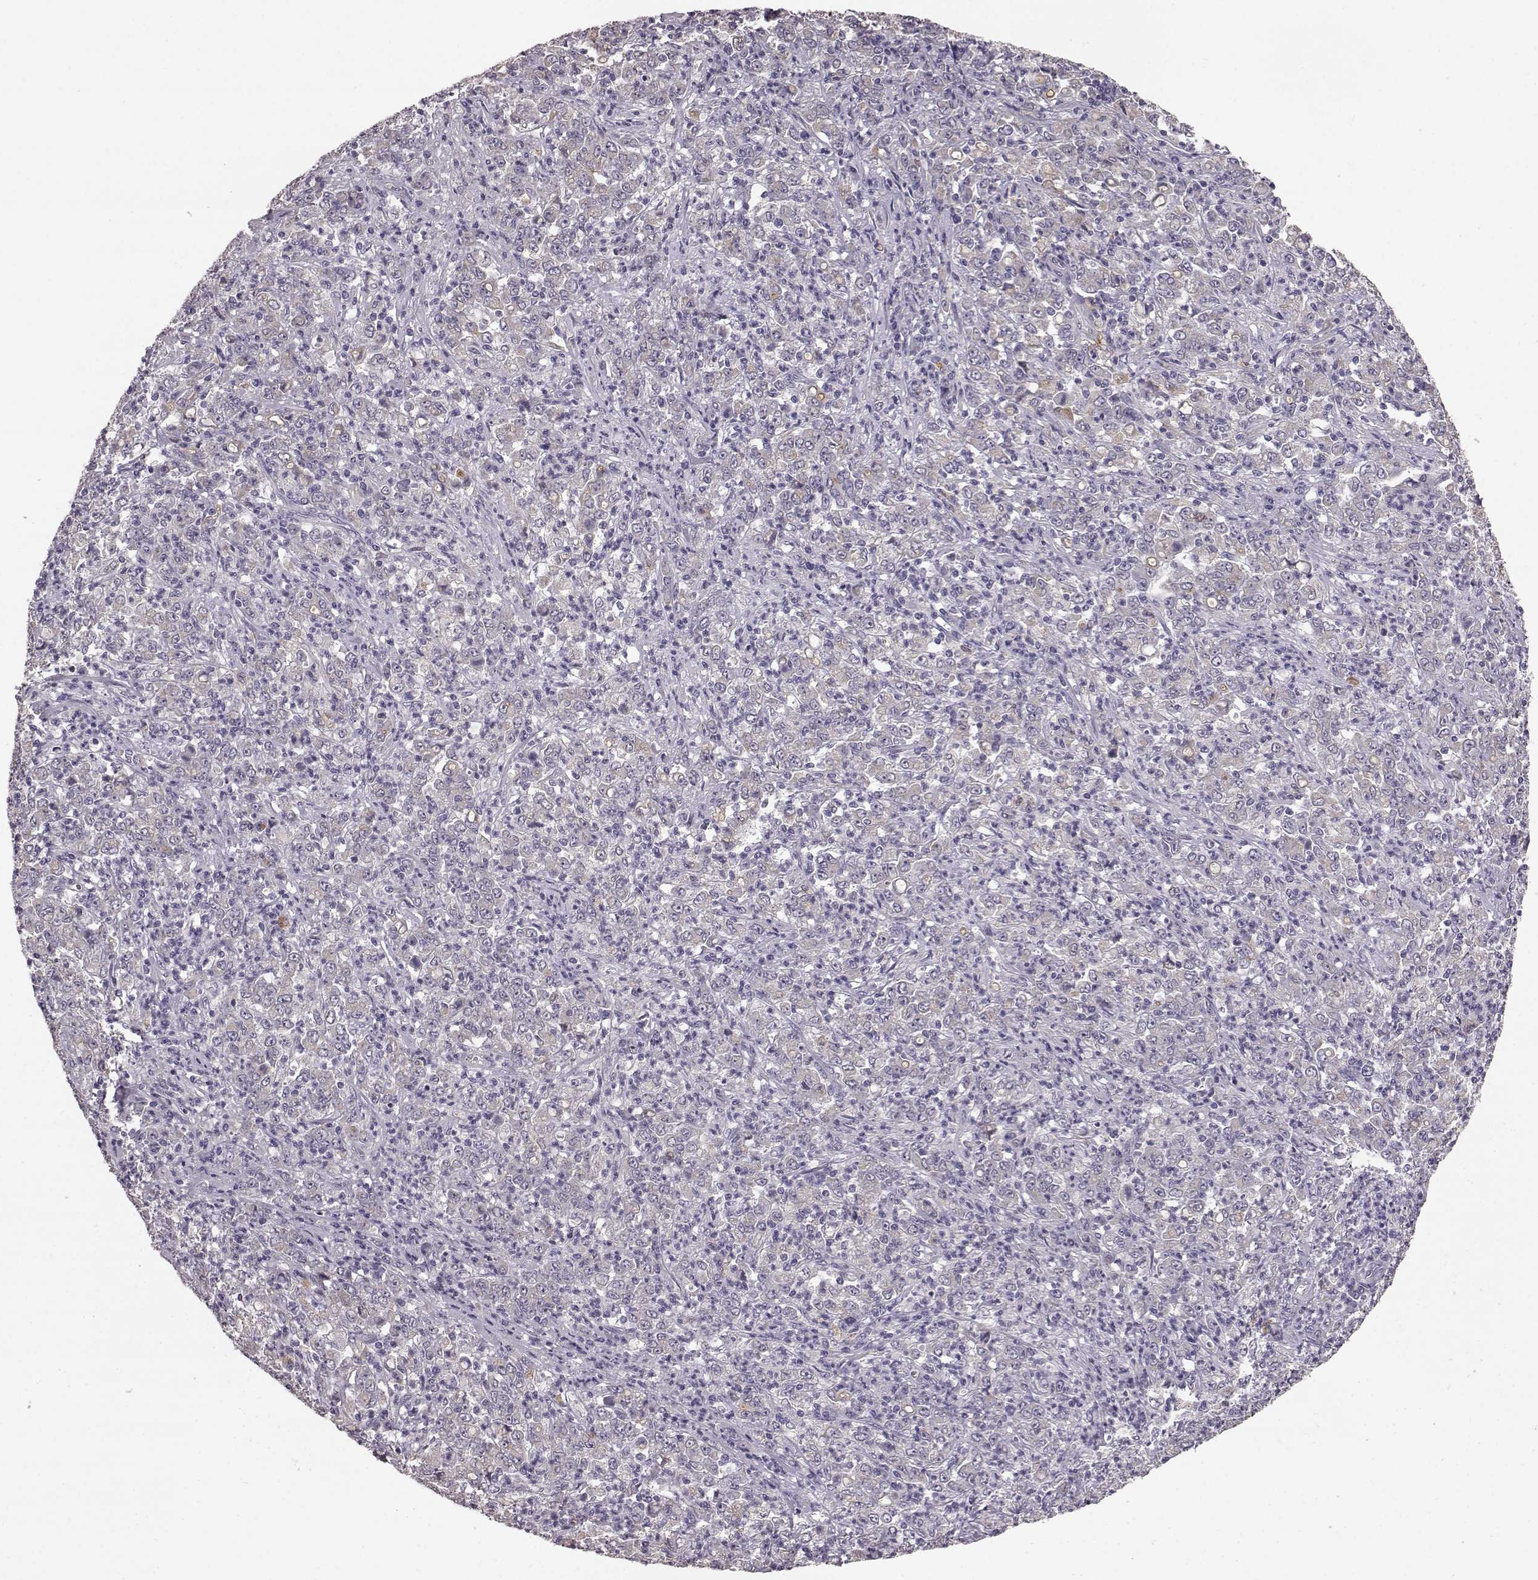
{"staining": {"intensity": "weak", "quantity": "<25%", "location": "cytoplasmic/membranous"}, "tissue": "stomach cancer", "cell_type": "Tumor cells", "image_type": "cancer", "snomed": [{"axis": "morphology", "description": "Adenocarcinoma, NOS"}, {"axis": "topography", "description": "Stomach, lower"}], "caption": "A histopathology image of human adenocarcinoma (stomach) is negative for staining in tumor cells.", "gene": "GHR", "patient": {"sex": "female", "age": 71}}